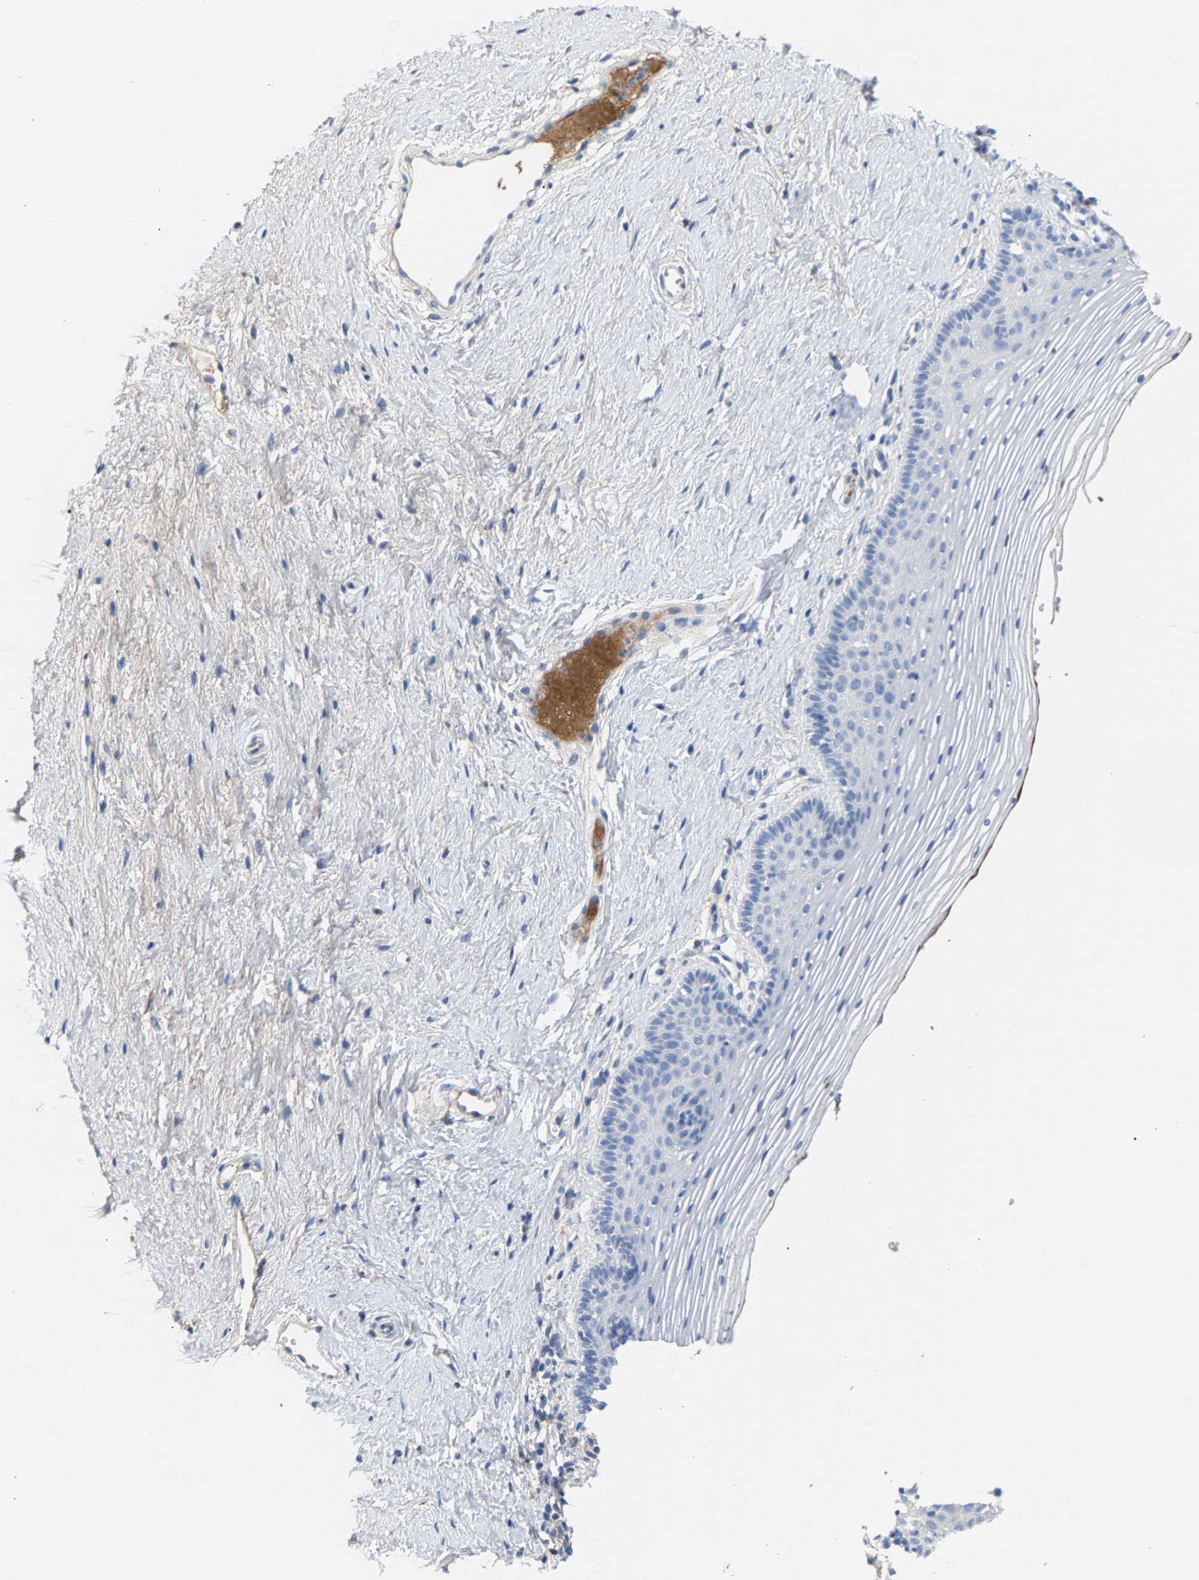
{"staining": {"intensity": "negative", "quantity": "none", "location": "none"}, "tissue": "vagina", "cell_type": "Squamous epithelial cells", "image_type": "normal", "snomed": [{"axis": "morphology", "description": "Normal tissue, NOS"}, {"axis": "topography", "description": "Vagina"}], "caption": "This is an immunohistochemistry photomicrograph of benign human vagina. There is no positivity in squamous epithelial cells.", "gene": "APOH", "patient": {"sex": "female", "age": 32}}